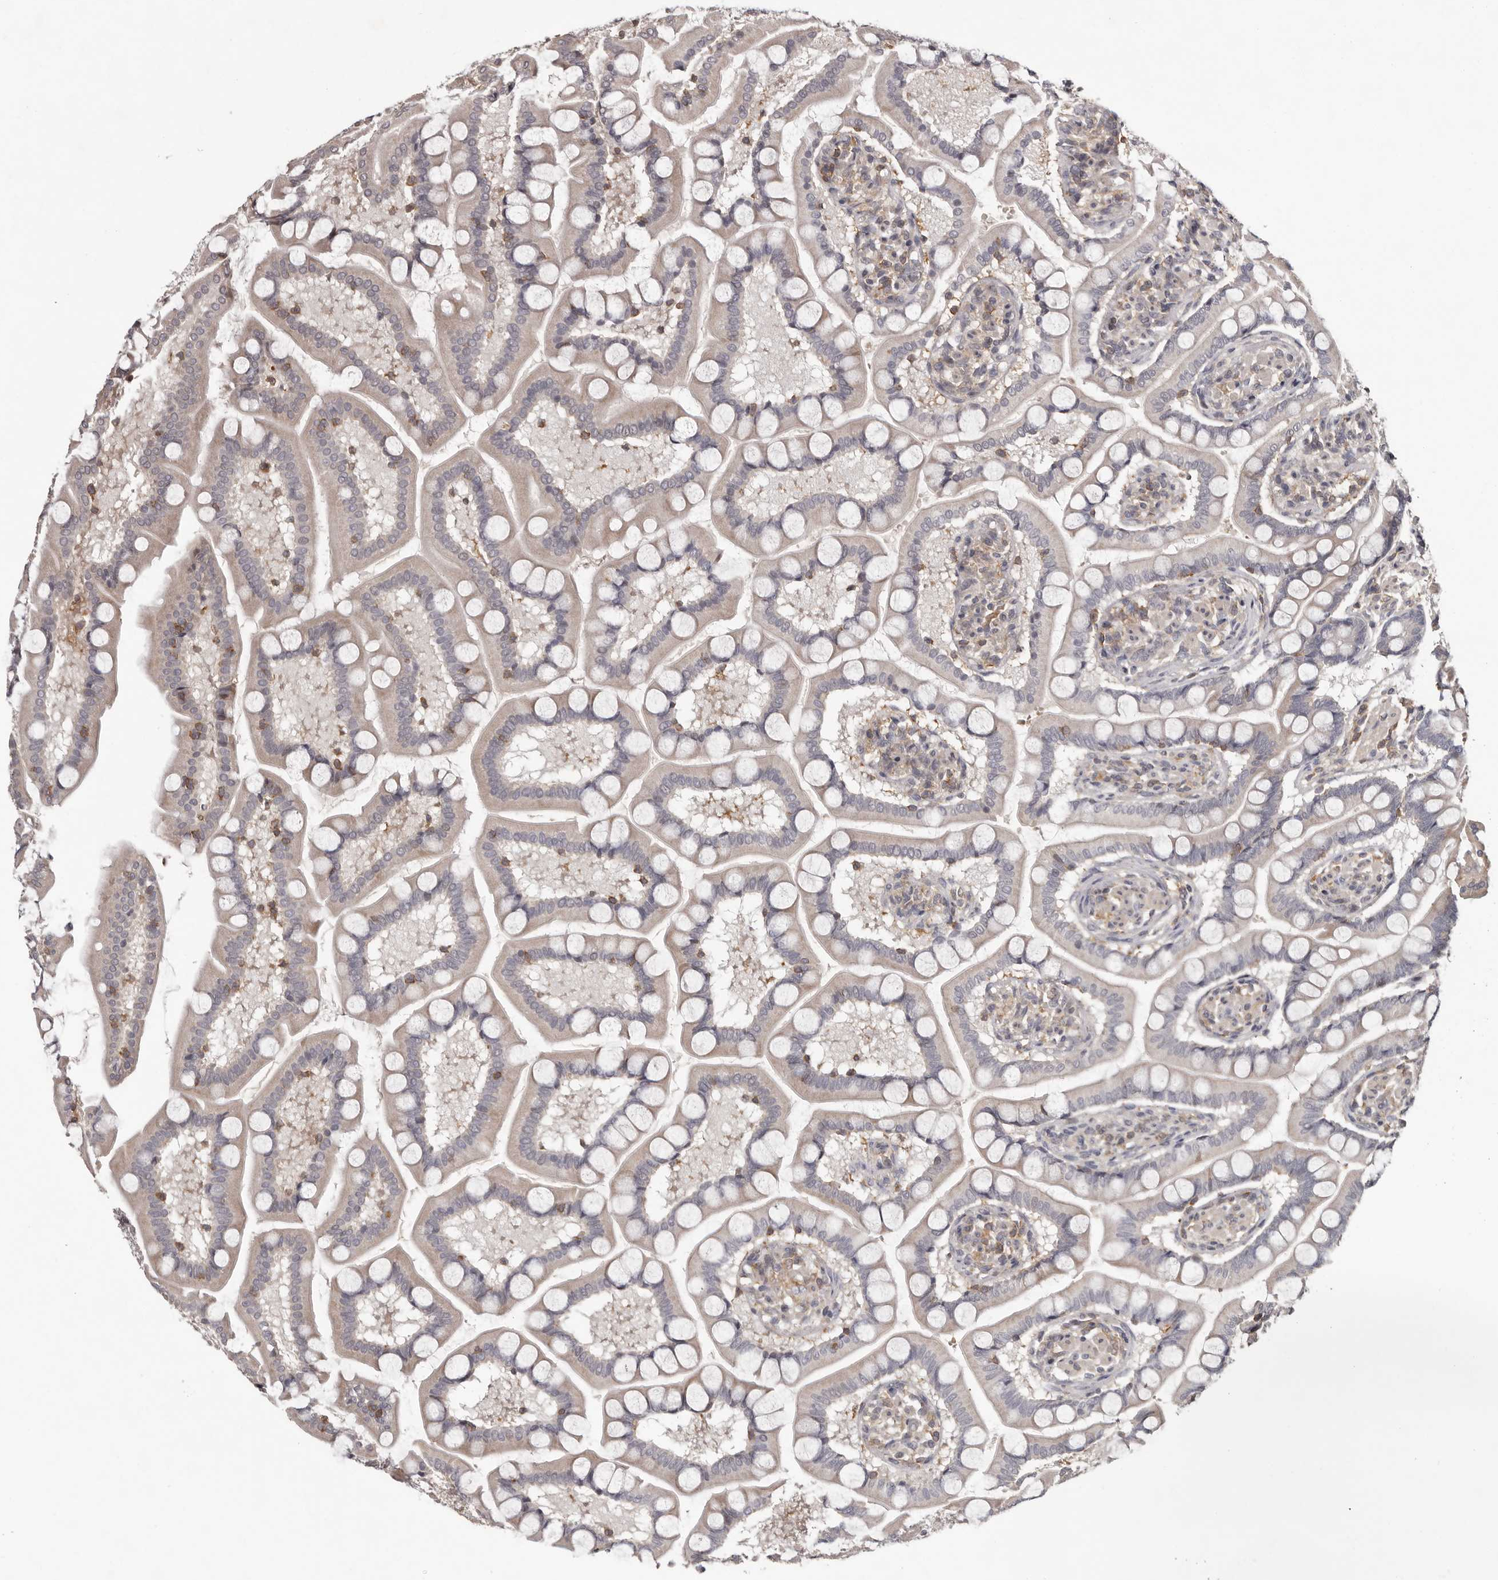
{"staining": {"intensity": "negative", "quantity": "none", "location": "none"}, "tissue": "small intestine", "cell_type": "Glandular cells", "image_type": "normal", "snomed": [{"axis": "morphology", "description": "Normal tissue, NOS"}, {"axis": "topography", "description": "Small intestine"}], "caption": "This is an immunohistochemistry (IHC) histopathology image of normal human small intestine. There is no positivity in glandular cells.", "gene": "ANKRD44", "patient": {"sex": "male", "age": 41}}